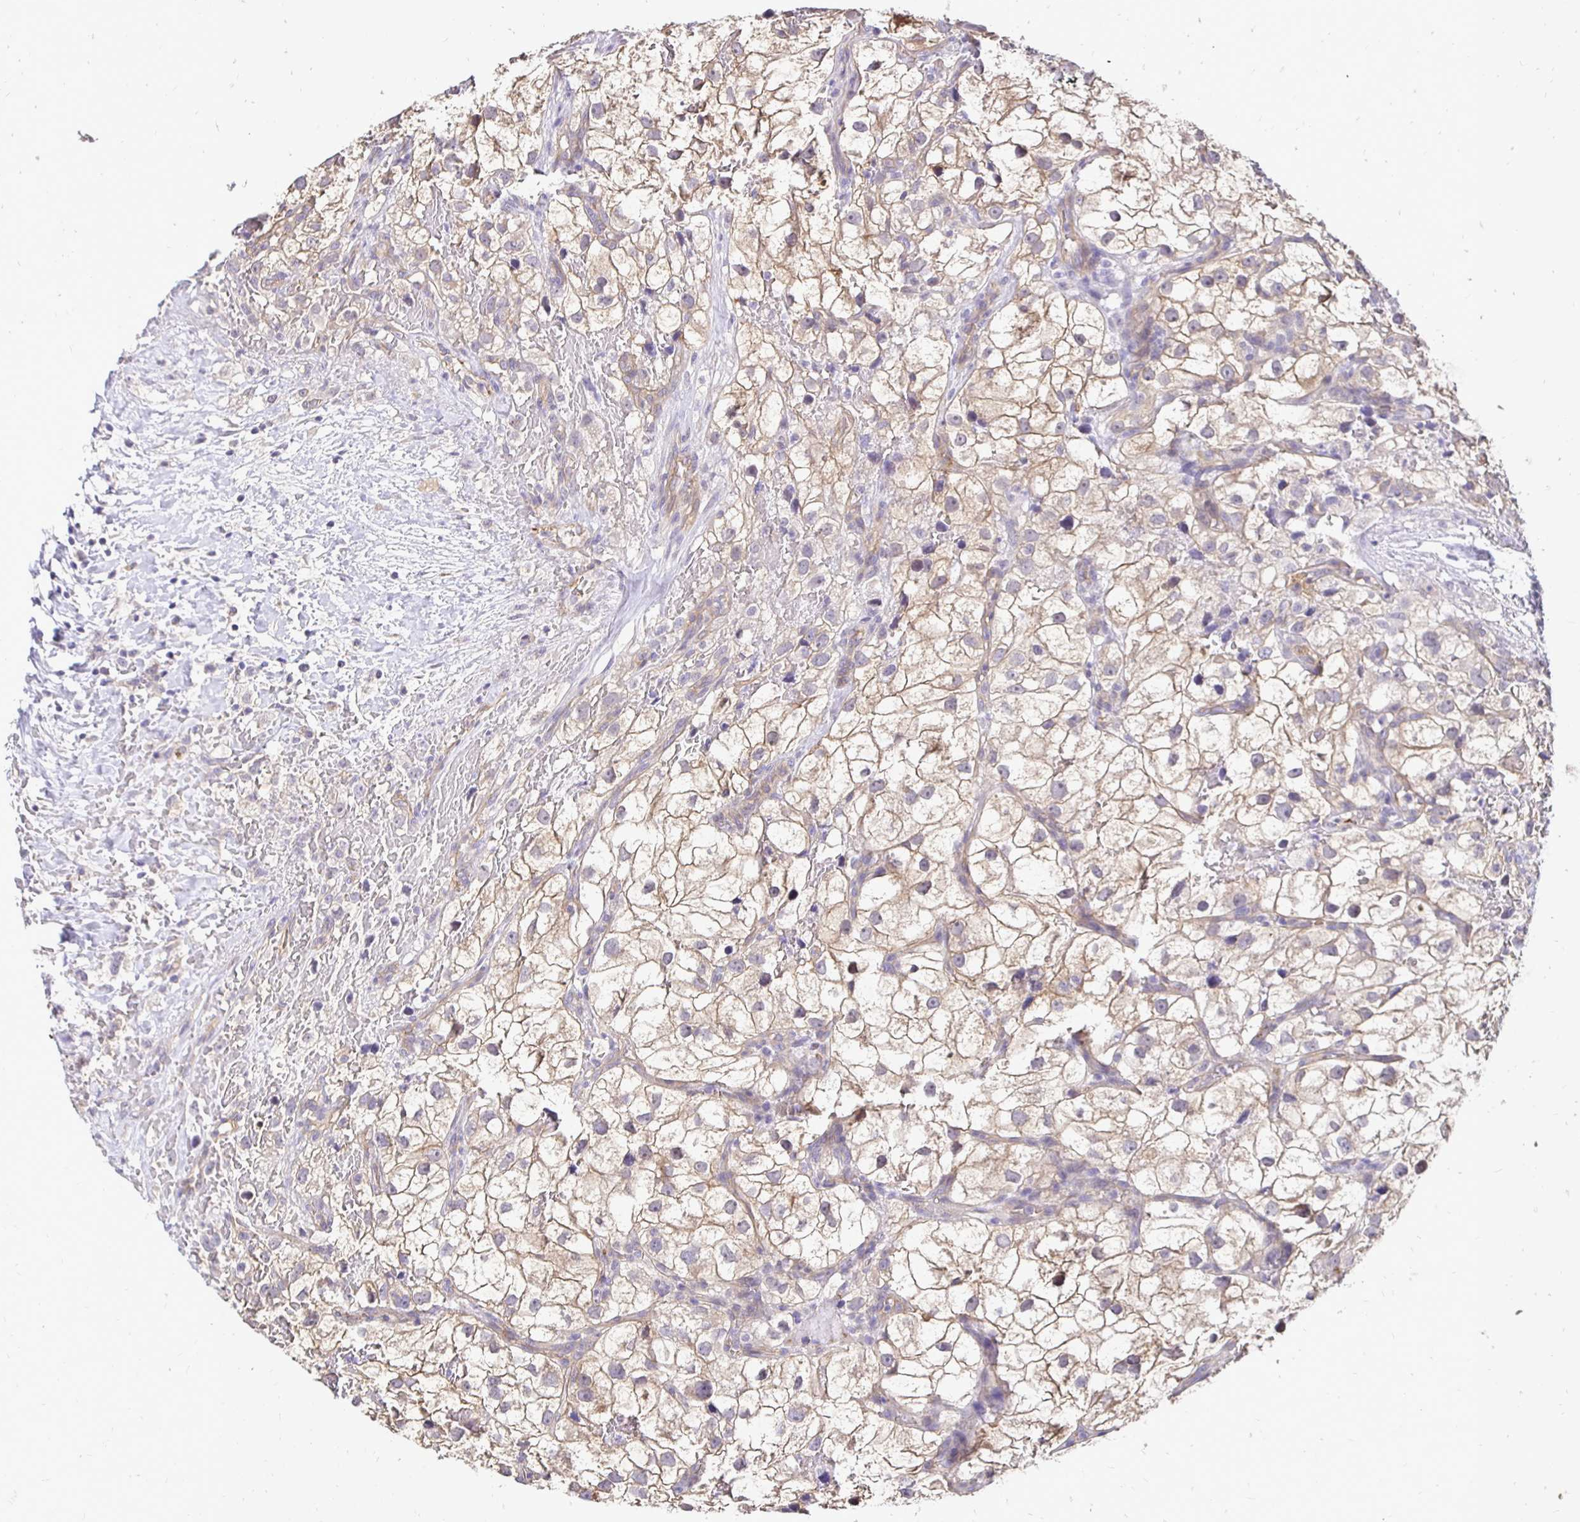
{"staining": {"intensity": "weak", "quantity": ">75%", "location": "cytoplasmic/membranous"}, "tissue": "renal cancer", "cell_type": "Tumor cells", "image_type": "cancer", "snomed": [{"axis": "morphology", "description": "Adenocarcinoma, NOS"}, {"axis": "topography", "description": "Kidney"}], "caption": "High-power microscopy captured an immunohistochemistry histopathology image of adenocarcinoma (renal), revealing weak cytoplasmic/membranous positivity in approximately >75% of tumor cells.", "gene": "SLC9A1", "patient": {"sex": "male", "age": 59}}